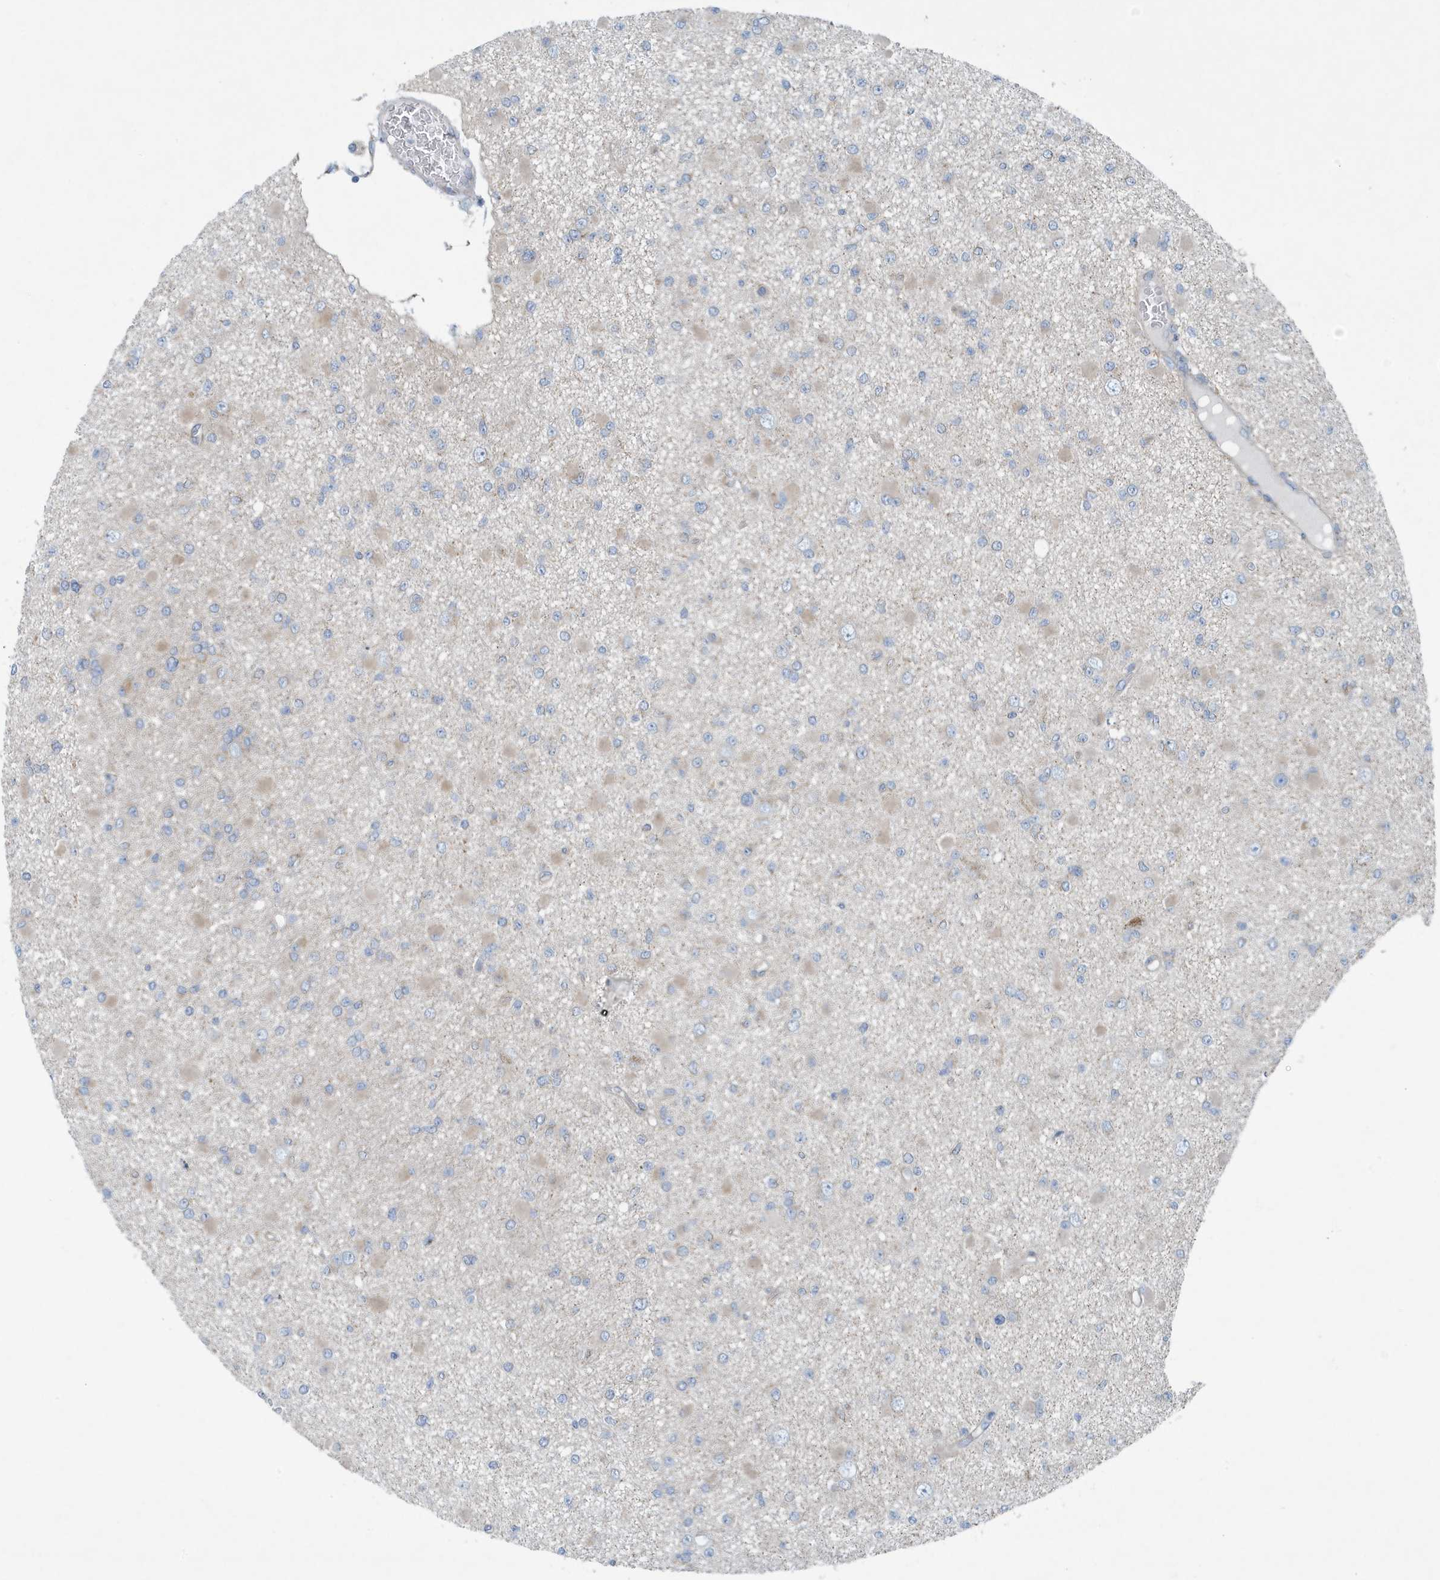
{"staining": {"intensity": "negative", "quantity": "none", "location": "none"}, "tissue": "glioma", "cell_type": "Tumor cells", "image_type": "cancer", "snomed": [{"axis": "morphology", "description": "Glioma, malignant, Low grade"}, {"axis": "topography", "description": "Brain"}], "caption": "Immunohistochemistry (IHC) of human malignant glioma (low-grade) shows no staining in tumor cells. Nuclei are stained in blue.", "gene": "PPM1M", "patient": {"sex": "female", "age": 22}}